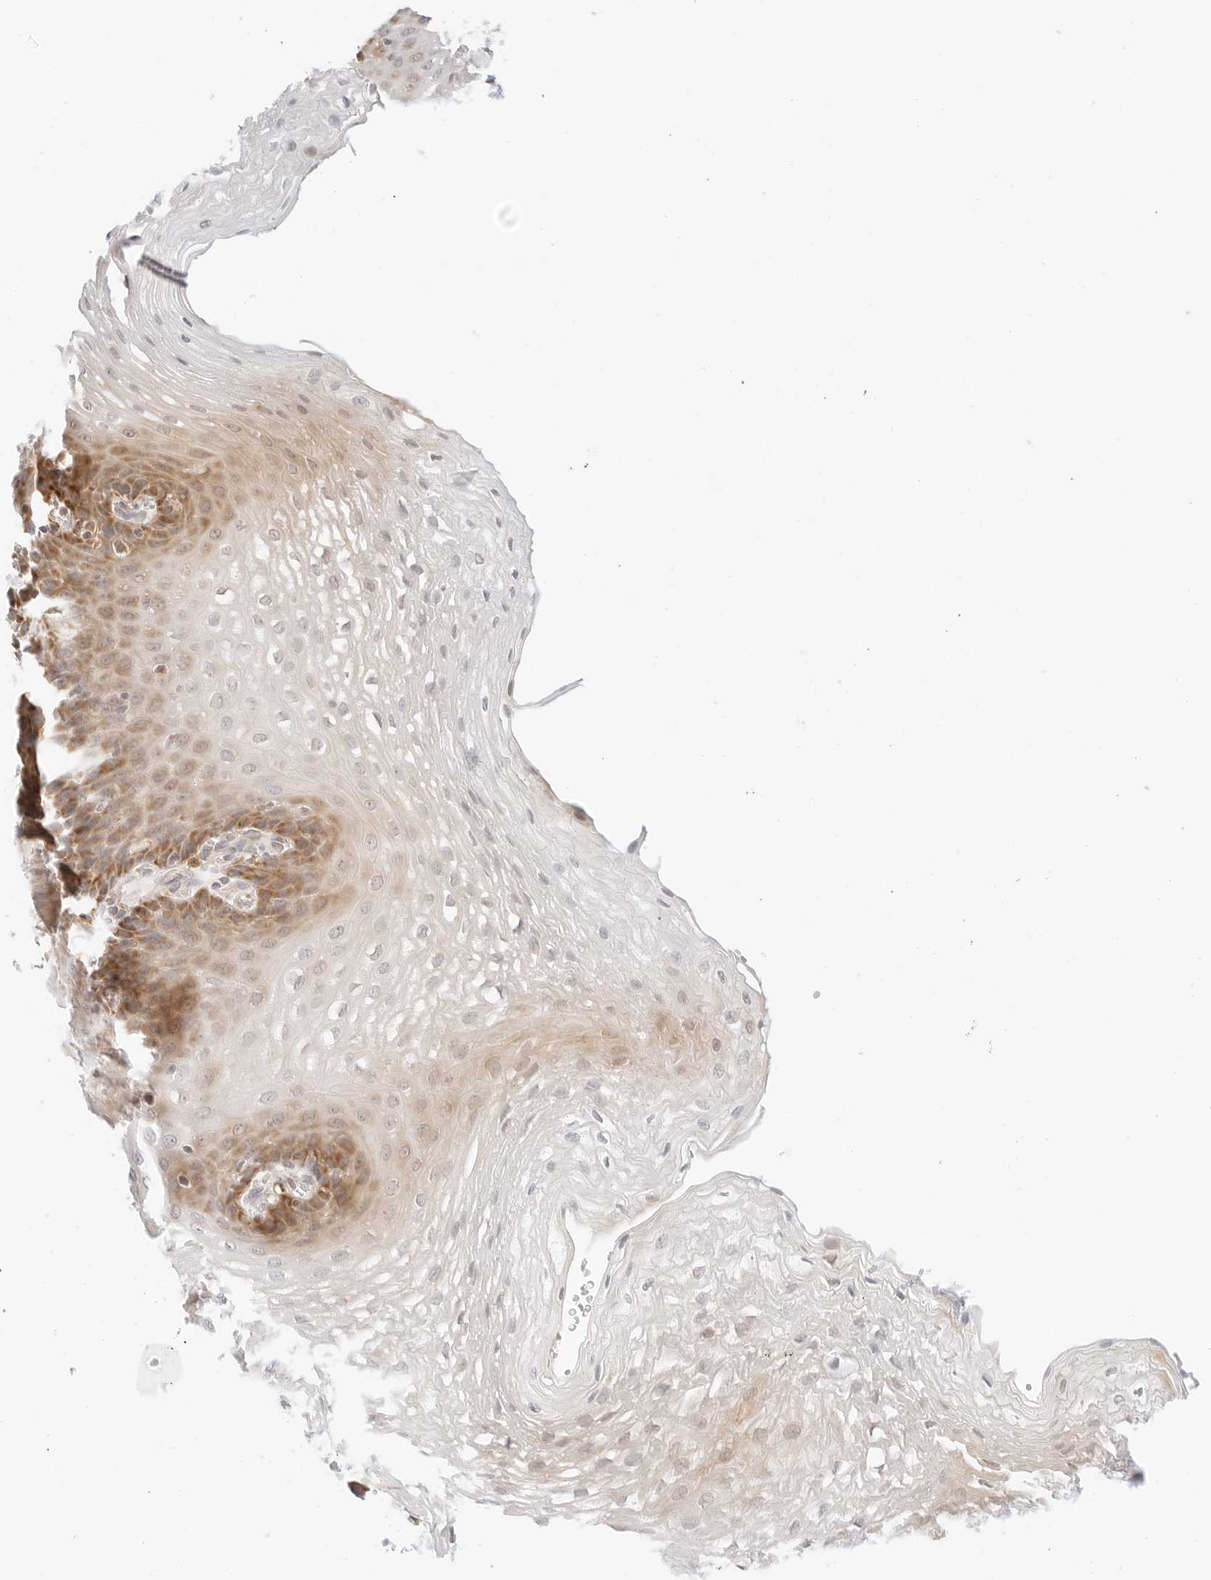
{"staining": {"intensity": "moderate", "quantity": "25%-75%", "location": "cytoplasmic/membranous"}, "tissue": "esophagus", "cell_type": "Squamous epithelial cells", "image_type": "normal", "snomed": [{"axis": "morphology", "description": "Normal tissue, NOS"}, {"axis": "topography", "description": "Esophagus"}], "caption": "Unremarkable esophagus demonstrates moderate cytoplasmic/membranous expression in about 25%-75% of squamous epithelial cells, visualized by immunohistochemistry. (brown staining indicates protein expression, while blue staining denotes nuclei).", "gene": "ERO1B", "patient": {"sex": "female", "age": 66}}